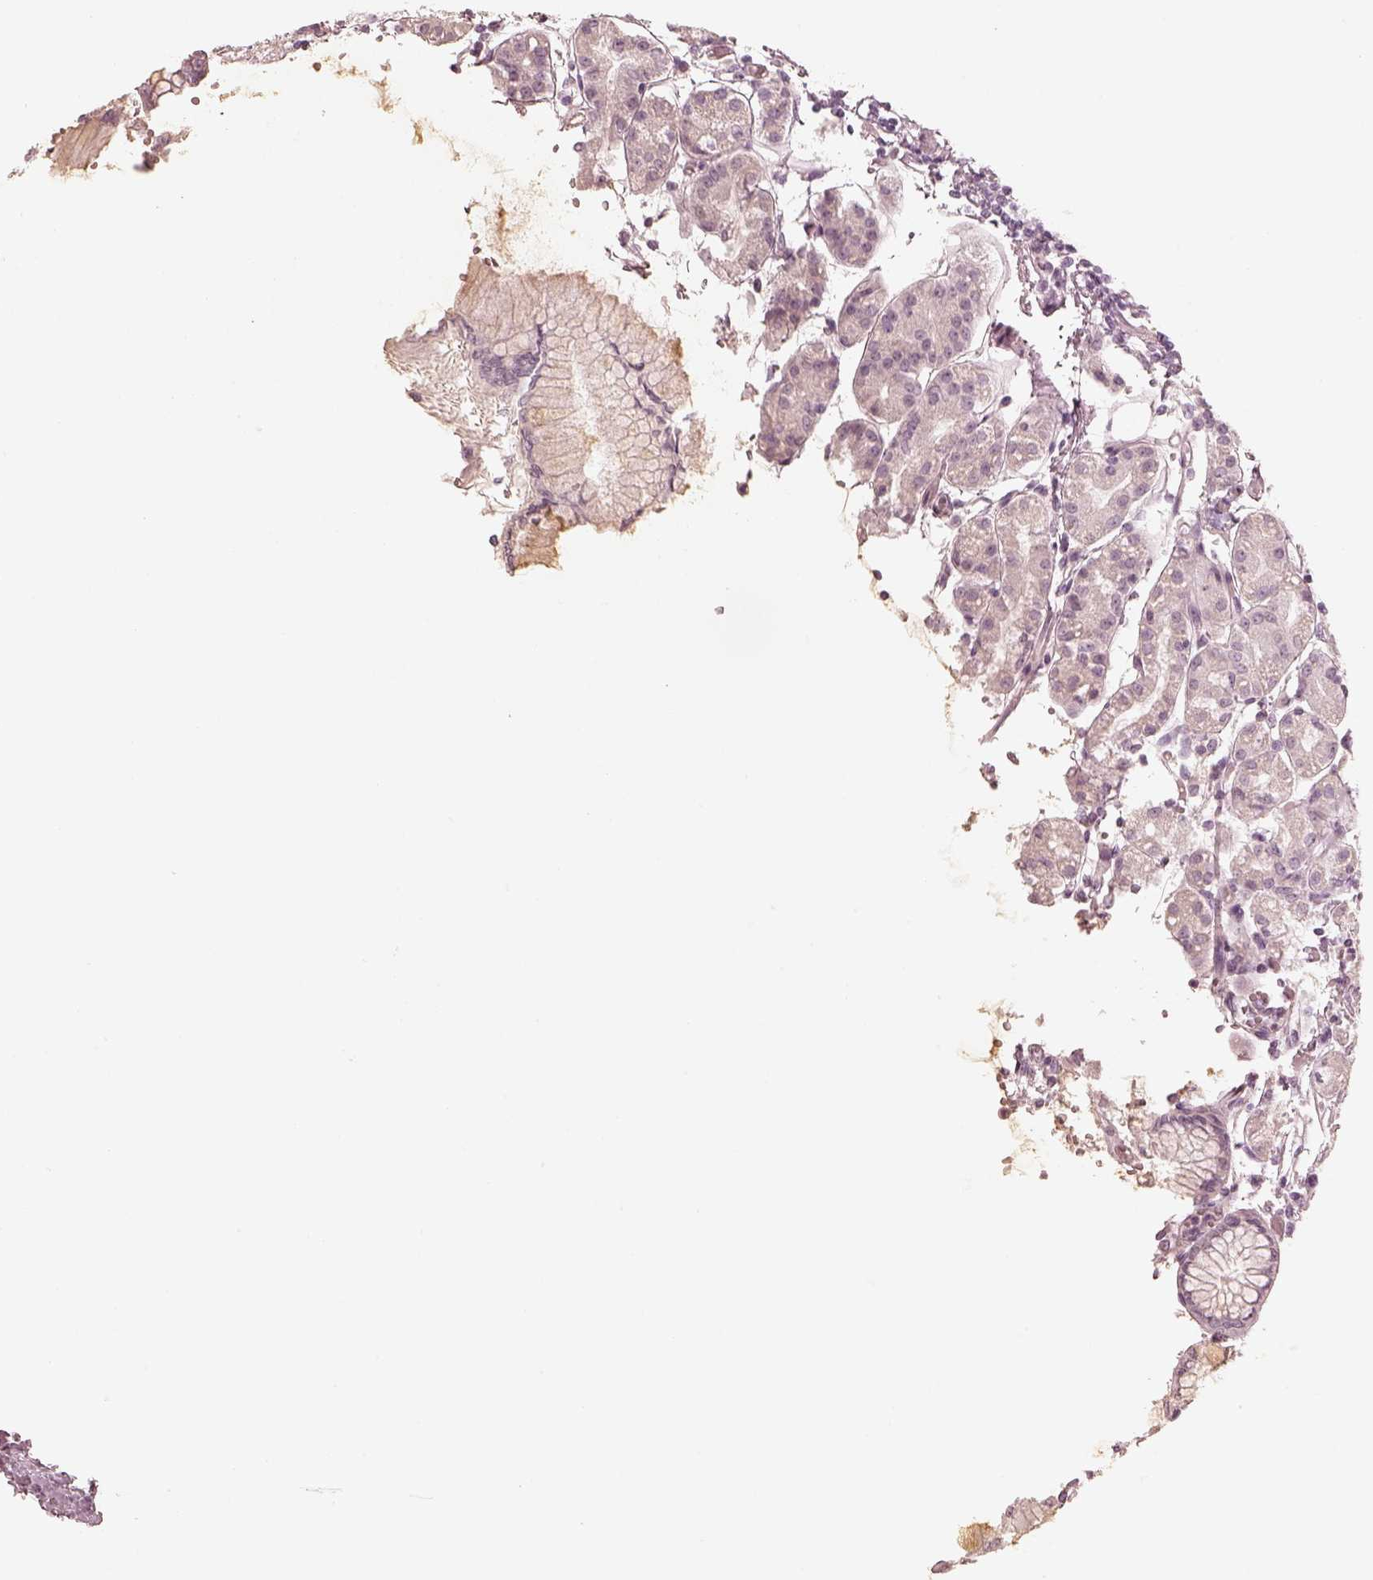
{"staining": {"intensity": "weak", "quantity": "<25%", "location": "cytoplasmic/membranous"}, "tissue": "stomach", "cell_type": "Glandular cells", "image_type": "normal", "snomed": [{"axis": "morphology", "description": "Normal tissue, NOS"}, {"axis": "topography", "description": "Skeletal muscle"}, {"axis": "topography", "description": "Stomach"}], "caption": "An IHC micrograph of unremarkable stomach is shown. There is no staining in glandular cells of stomach.", "gene": "CALR3", "patient": {"sex": "female", "age": 57}}